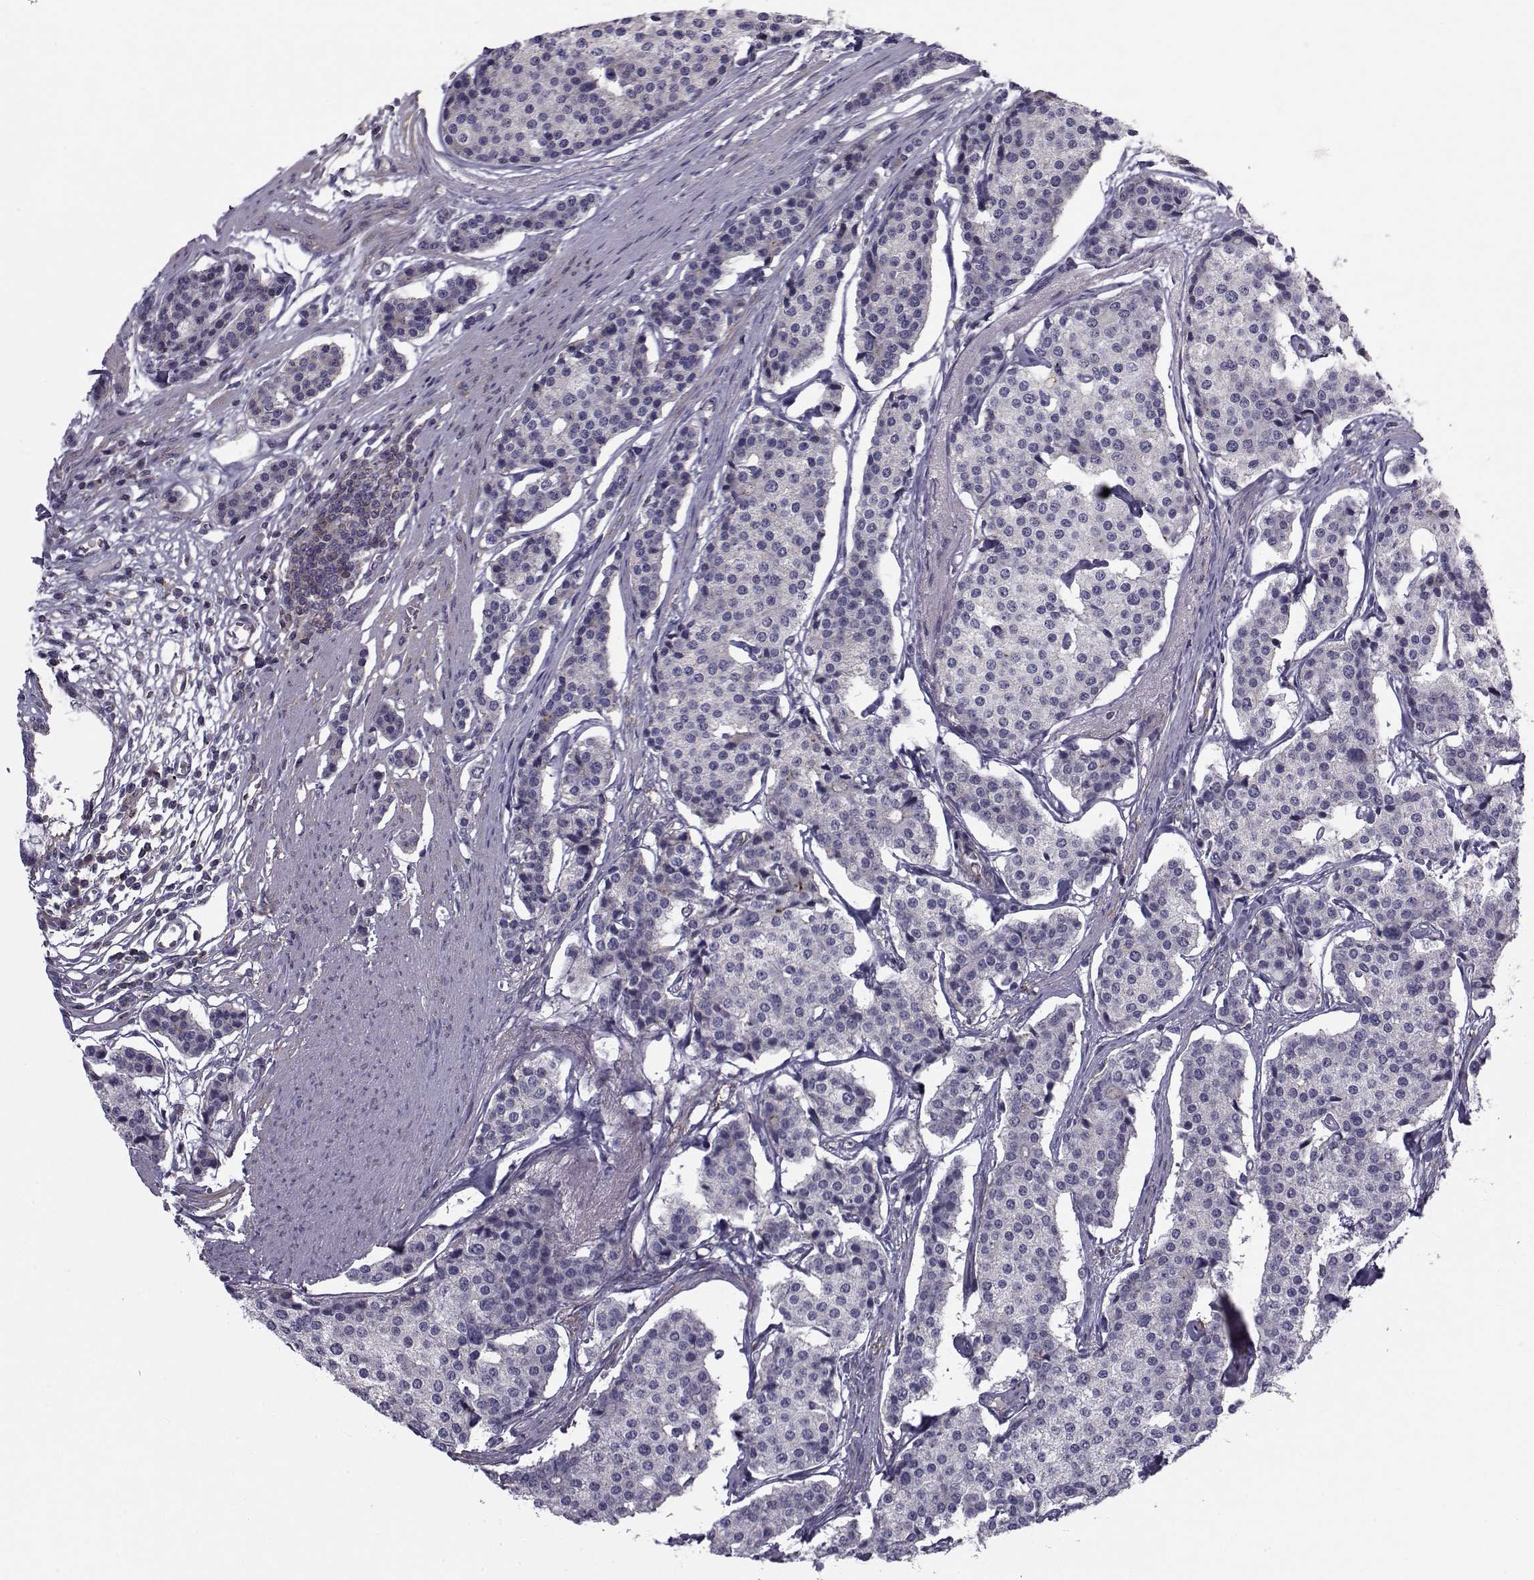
{"staining": {"intensity": "negative", "quantity": "none", "location": "none"}, "tissue": "carcinoid", "cell_type": "Tumor cells", "image_type": "cancer", "snomed": [{"axis": "morphology", "description": "Carcinoid, malignant, NOS"}, {"axis": "topography", "description": "Small intestine"}], "caption": "Tumor cells show no significant protein staining in malignant carcinoid.", "gene": "LRRC27", "patient": {"sex": "female", "age": 65}}